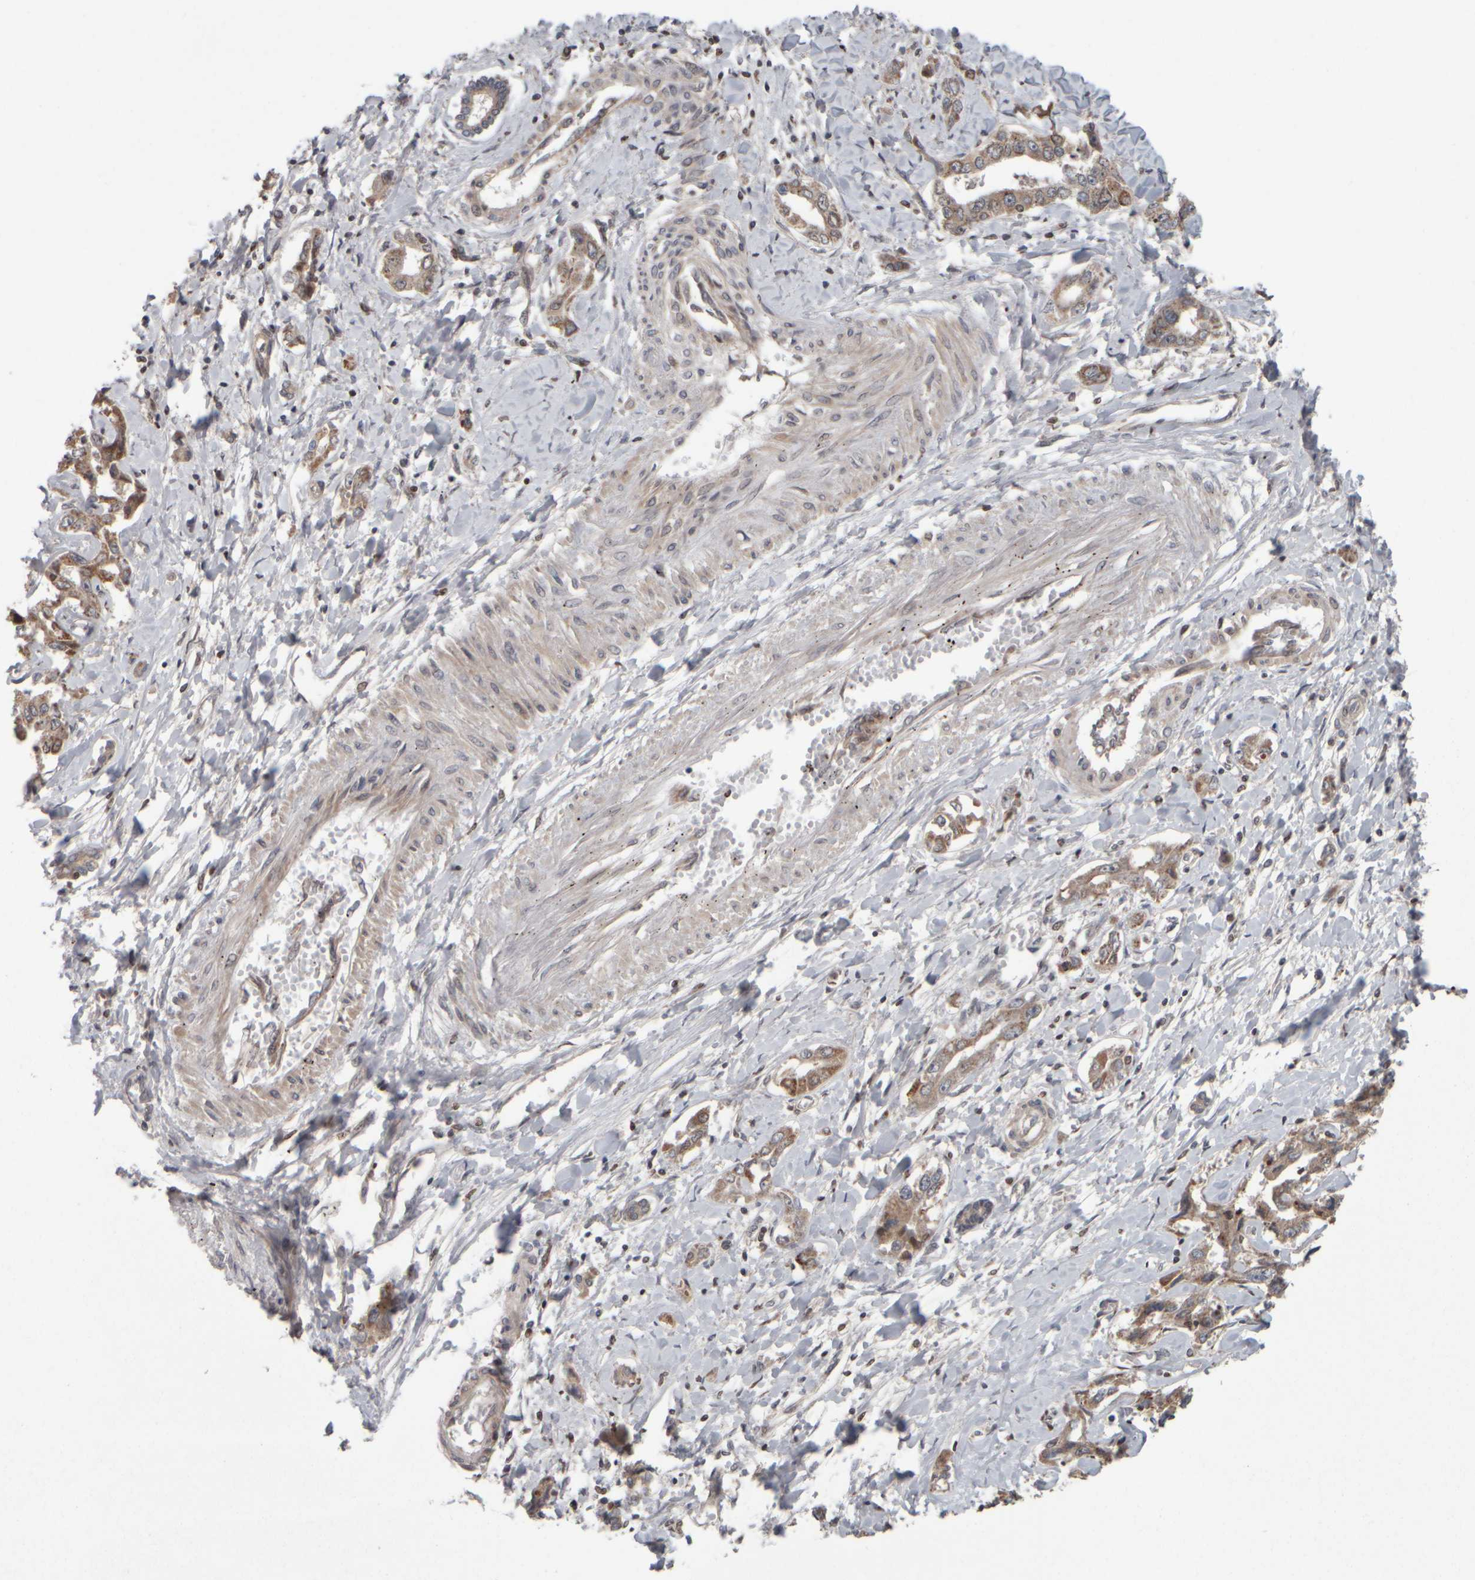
{"staining": {"intensity": "moderate", "quantity": ">75%", "location": "cytoplasmic/membranous"}, "tissue": "liver cancer", "cell_type": "Tumor cells", "image_type": "cancer", "snomed": [{"axis": "morphology", "description": "Cholangiocarcinoma"}, {"axis": "topography", "description": "Liver"}], "caption": "Immunohistochemistry (IHC) staining of liver cancer (cholangiocarcinoma), which demonstrates medium levels of moderate cytoplasmic/membranous staining in about >75% of tumor cells indicating moderate cytoplasmic/membranous protein staining. The staining was performed using DAB (3,3'-diaminobenzidine) (brown) for protein detection and nuclei were counterstained in hematoxylin (blue).", "gene": "CWC27", "patient": {"sex": "male", "age": 59}}